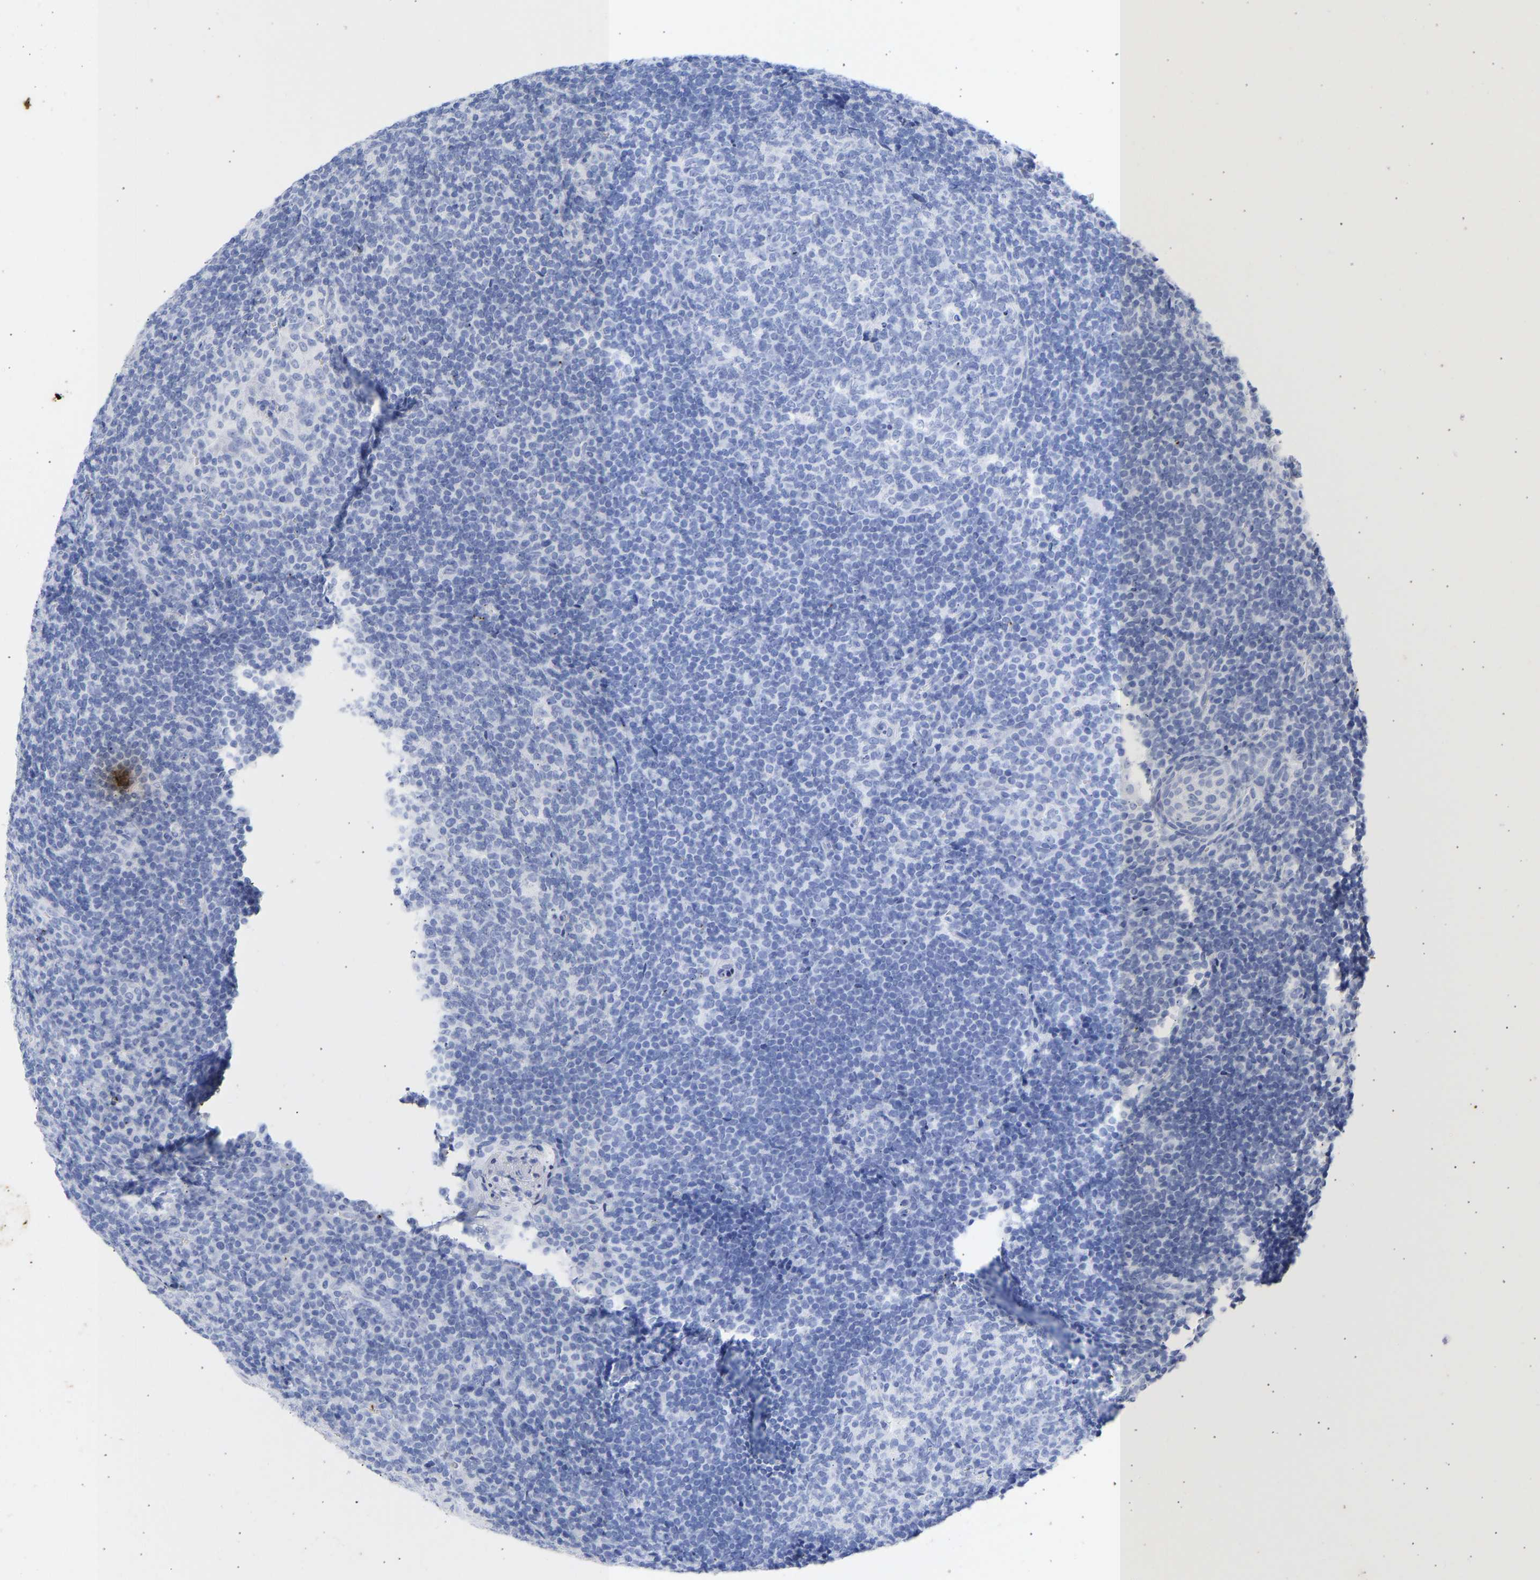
{"staining": {"intensity": "negative", "quantity": "none", "location": "none"}, "tissue": "tonsil", "cell_type": "Germinal center cells", "image_type": "normal", "snomed": [{"axis": "morphology", "description": "Normal tissue, NOS"}, {"axis": "topography", "description": "Tonsil"}], "caption": "Histopathology image shows no protein staining in germinal center cells of benign tonsil.", "gene": "KRT1", "patient": {"sex": "male", "age": 37}}